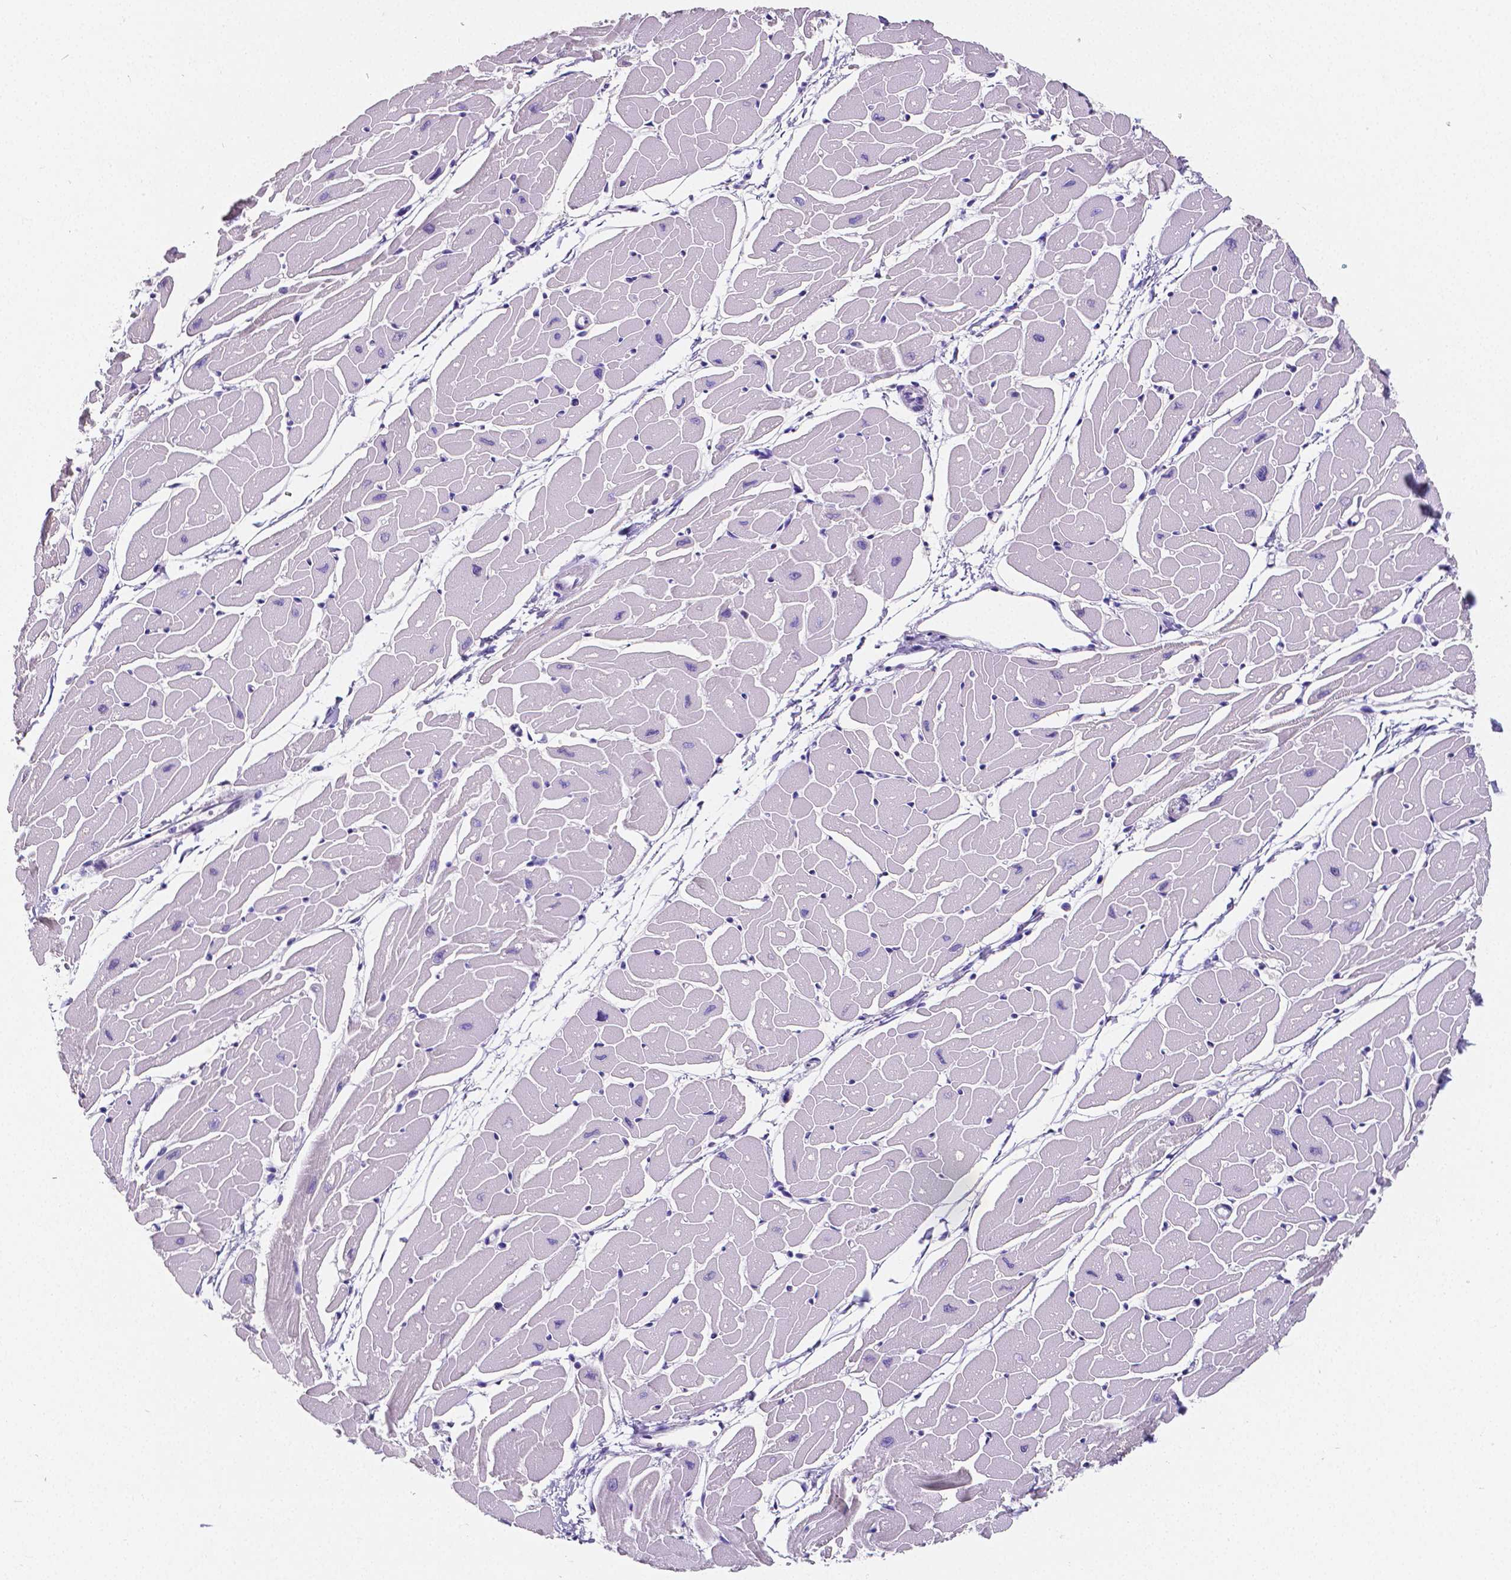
{"staining": {"intensity": "negative", "quantity": "none", "location": "none"}, "tissue": "heart muscle", "cell_type": "Cardiomyocytes", "image_type": "normal", "snomed": [{"axis": "morphology", "description": "Normal tissue, NOS"}, {"axis": "topography", "description": "Heart"}], "caption": "The IHC histopathology image has no significant staining in cardiomyocytes of heart muscle.", "gene": "SATB2", "patient": {"sex": "male", "age": 57}}